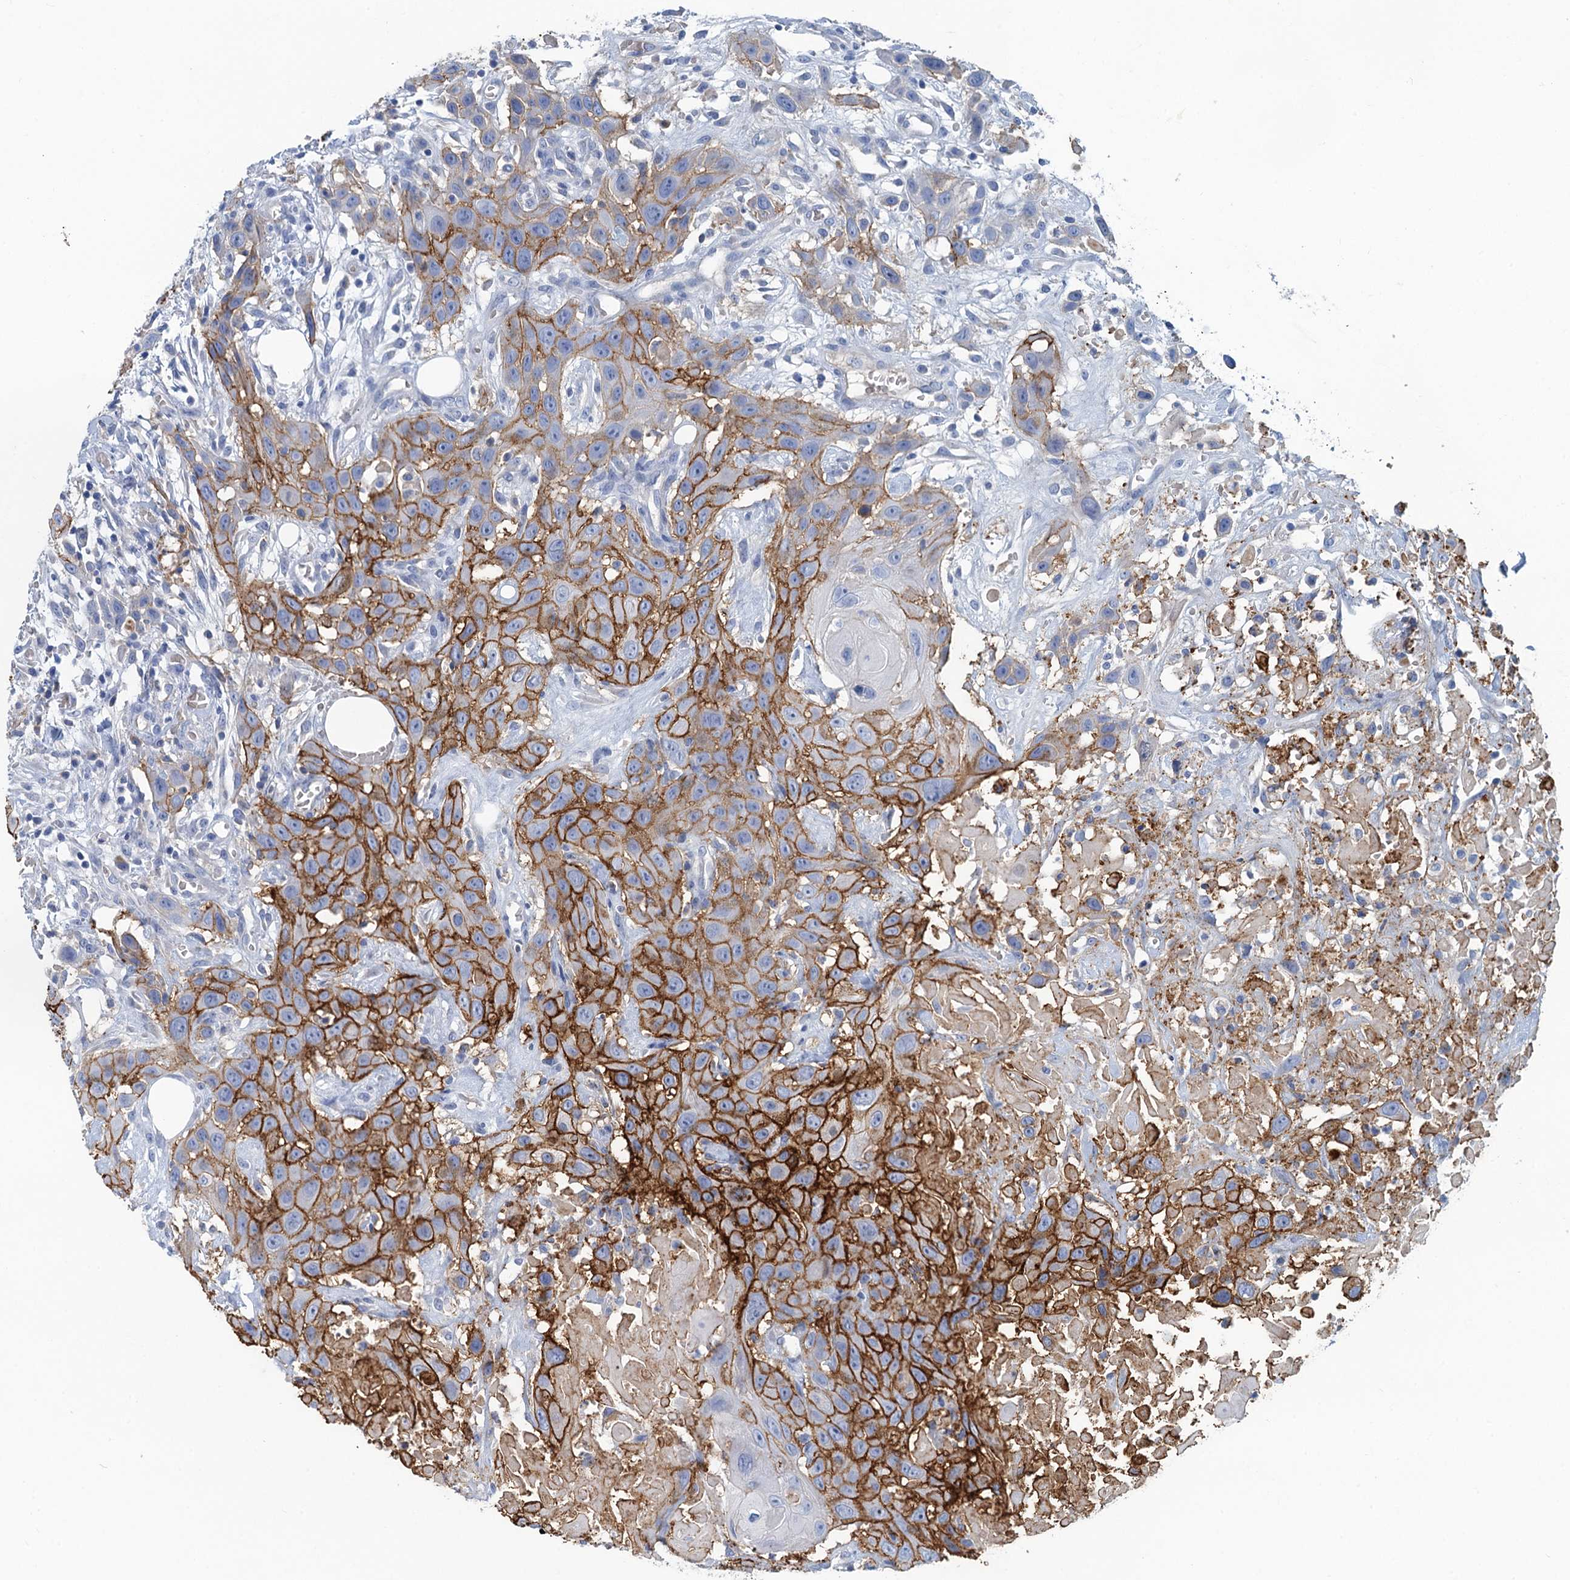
{"staining": {"intensity": "strong", "quantity": ">75%", "location": "cytoplasmic/membranous"}, "tissue": "head and neck cancer", "cell_type": "Tumor cells", "image_type": "cancer", "snomed": [{"axis": "morphology", "description": "Squamous cell carcinoma, NOS"}, {"axis": "topography", "description": "Head-Neck"}], "caption": "Immunohistochemical staining of squamous cell carcinoma (head and neck) reveals high levels of strong cytoplasmic/membranous protein staining in approximately >75% of tumor cells. (brown staining indicates protein expression, while blue staining denotes nuclei).", "gene": "MYADML2", "patient": {"sex": "male", "age": 81}}